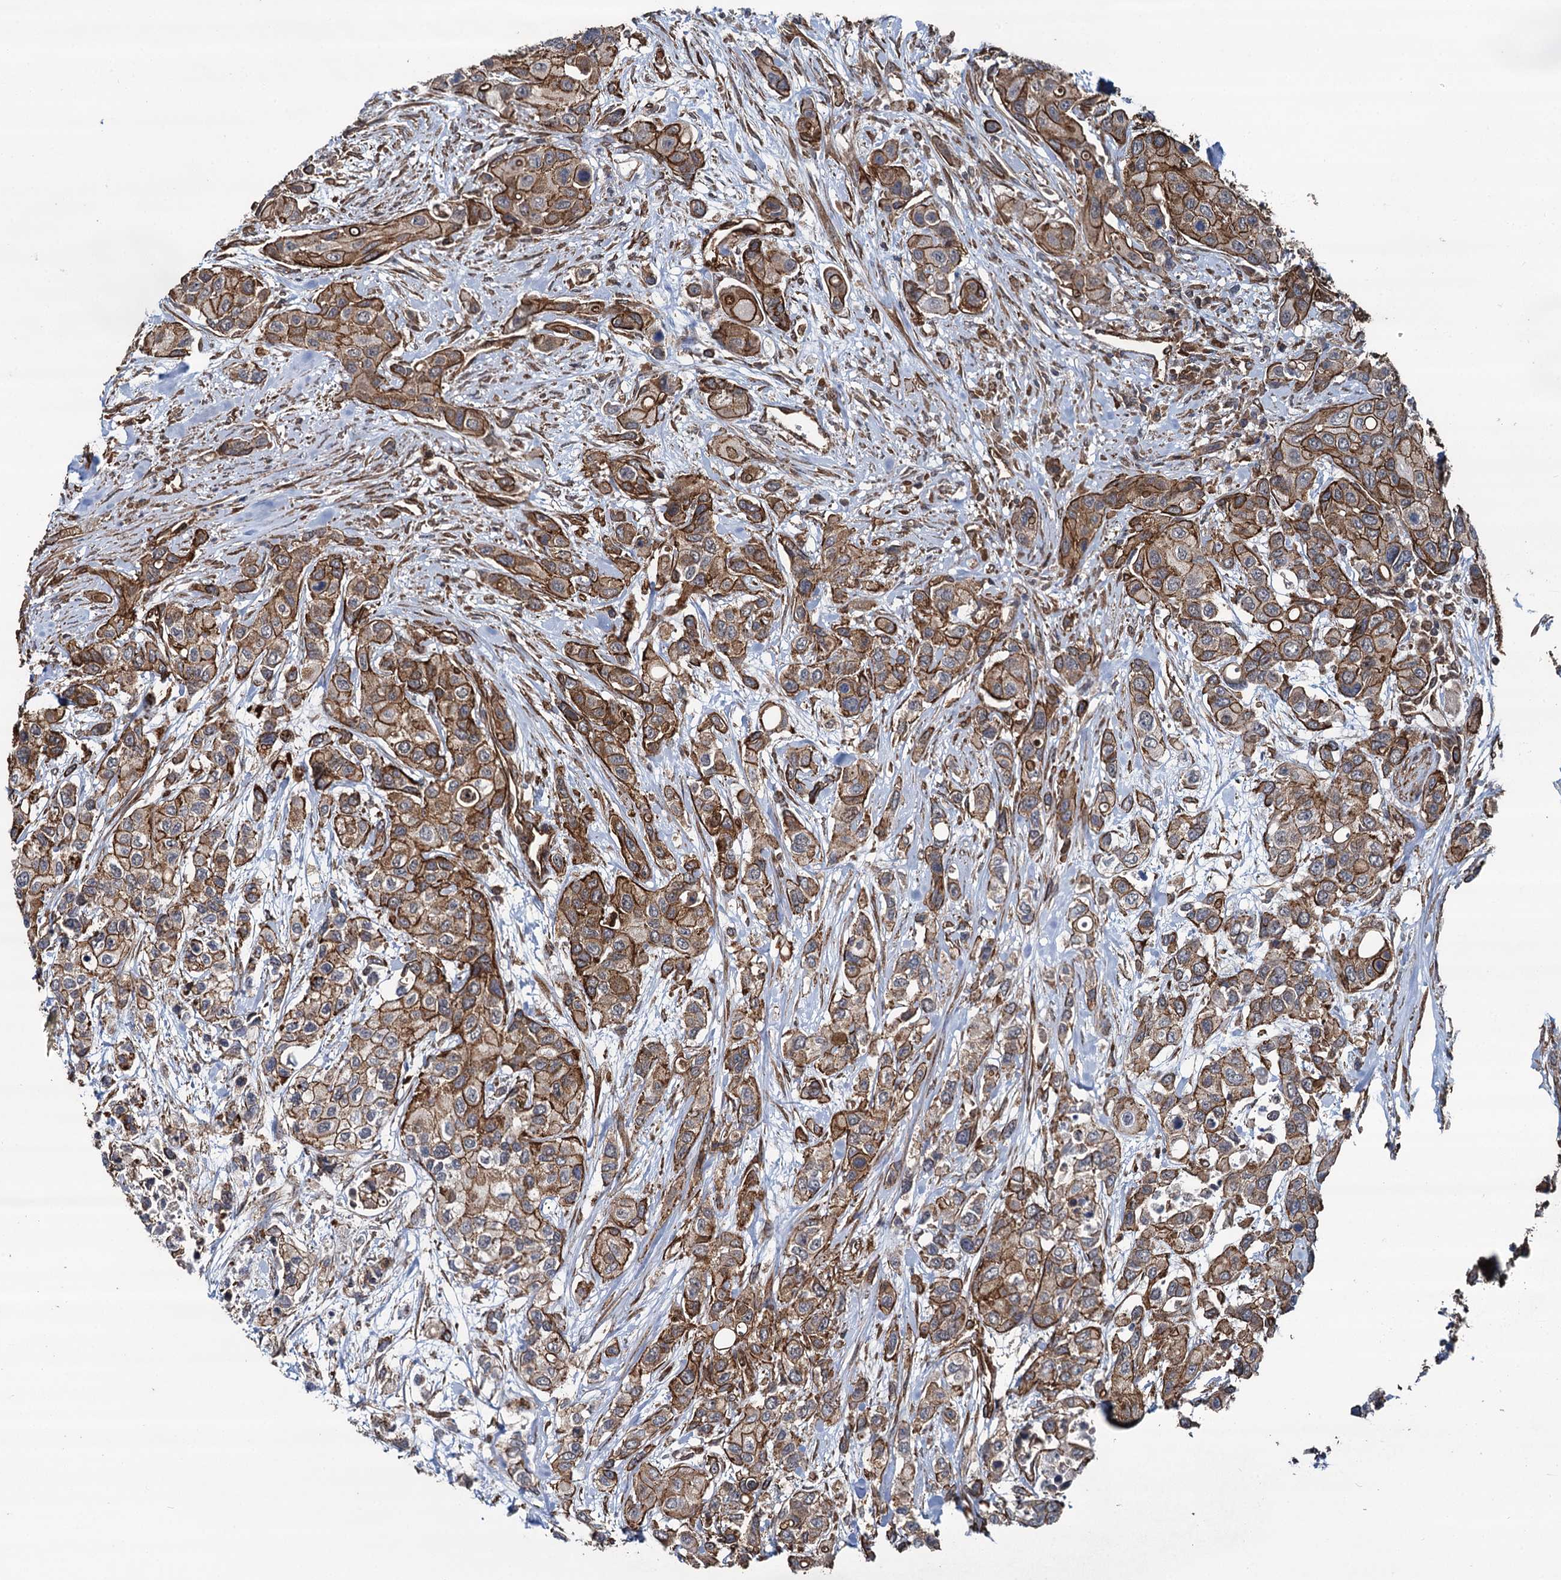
{"staining": {"intensity": "moderate", "quantity": ">75%", "location": "cytoplasmic/membranous"}, "tissue": "urothelial cancer", "cell_type": "Tumor cells", "image_type": "cancer", "snomed": [{"axis": "morphology", "description": "Normal tissue, NOS"}, {"axis": "morphology", "description": "Urothelial carcinoma, High grade"}, {"axis": "topography", "description": "Vascular tissue"}, {"axis": "topography", "description": "Urinary bladder"}], "caption": "Immunohistochemistry of urothelial cancer exhibits medium levels of moderate cytoplasmic/membranous positivity in approximately >75% of tumor cells. Nuclei are stained in blue.", "gene": "SVIP", "patient": {"sex": "female", "age": 56}}